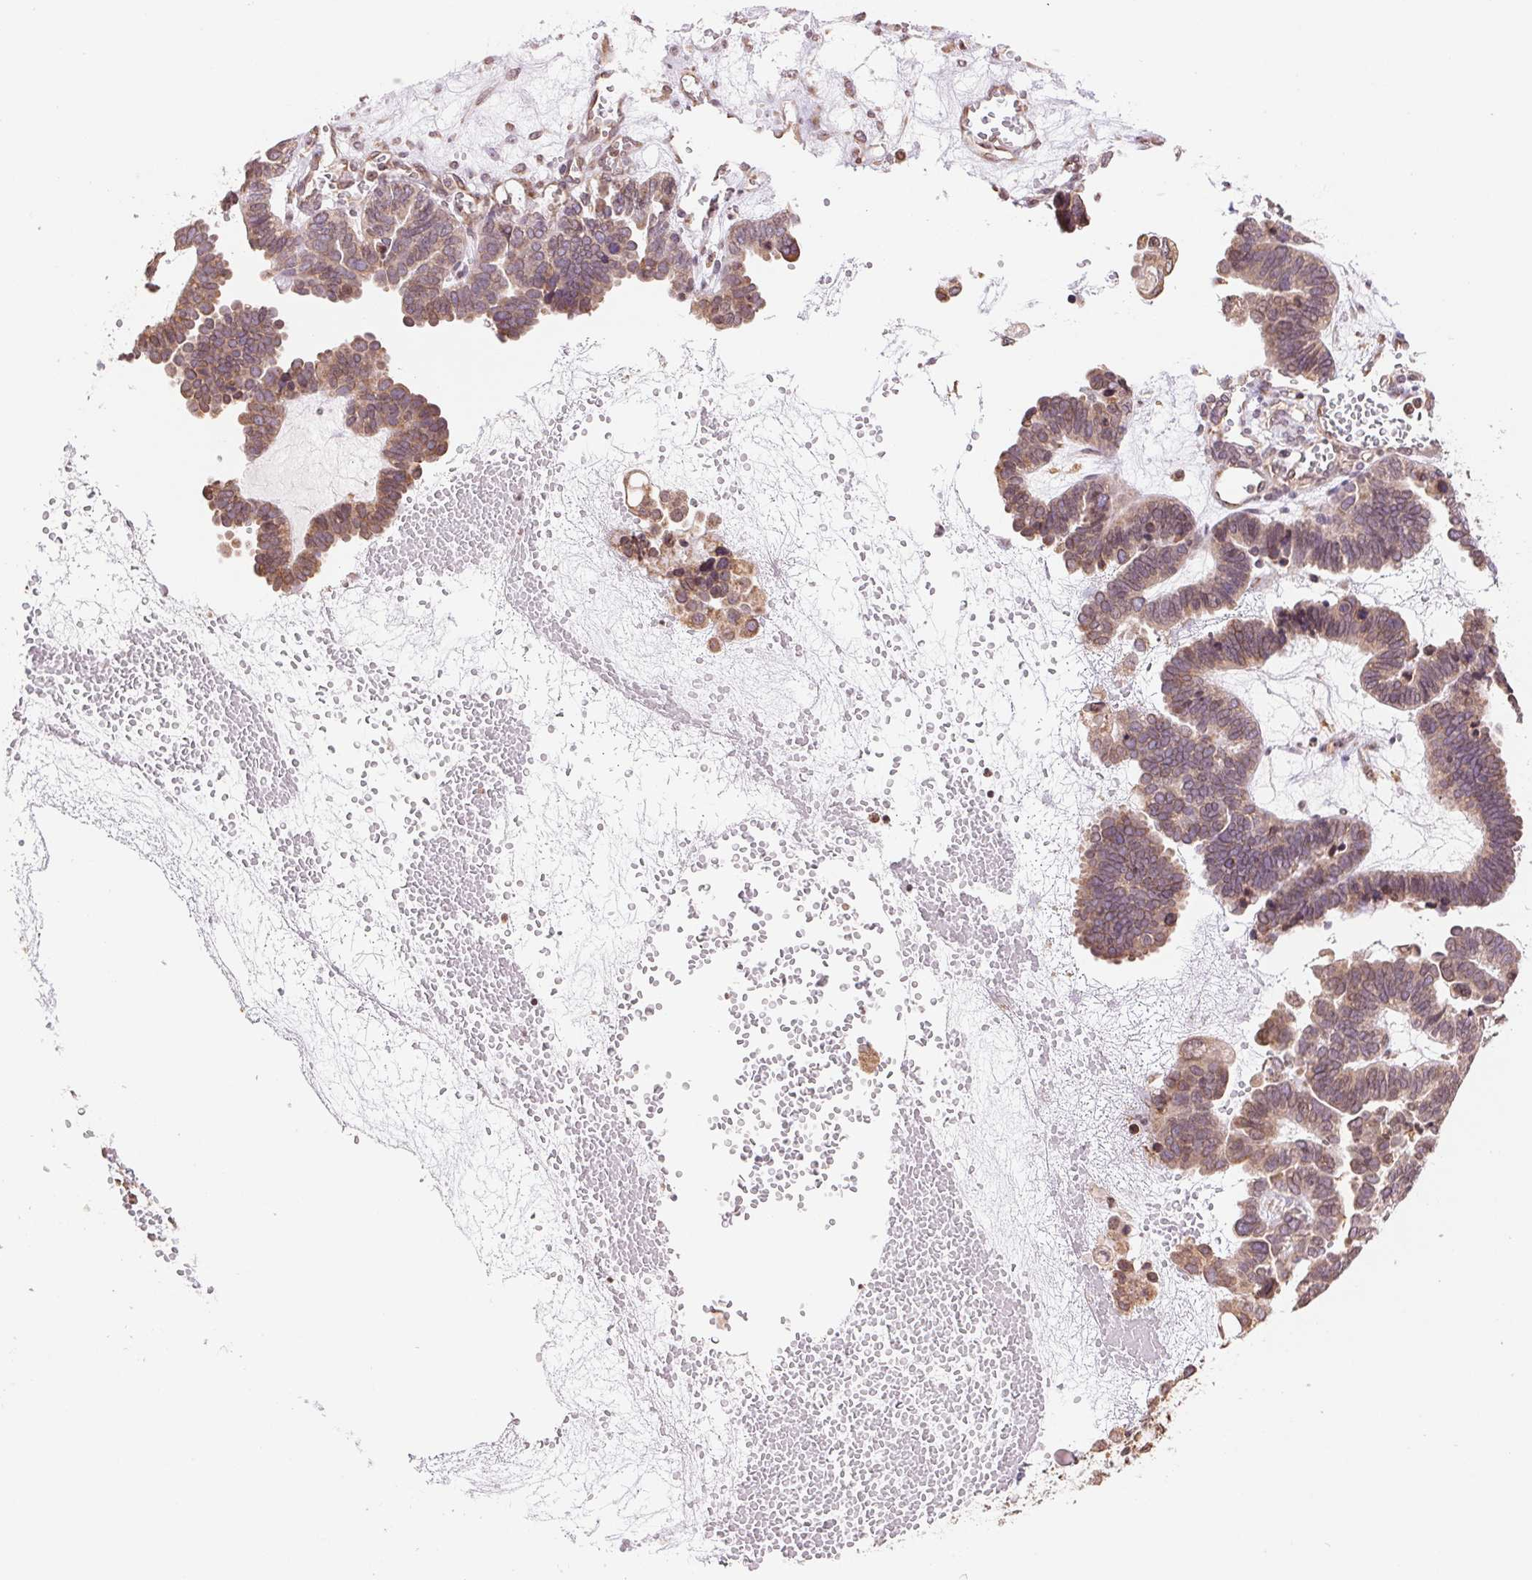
{"staining": {"intensity": "weak", "quantity": ">75%", "location": "cytoplasmic/membranous"}, "tissue": "ovarian cancer", "cell_type": "Tumor cells", "image_type": "cancer", "snomed": [{"axis": "morphology", "description": "Cystadenocarcinoma, serous, NOS"}, {"axis": "topography", "description": "Ovary"}], "caption": "Weak cytoplasmic/membranous positivity for a protein is present in about >75% of tumor cells of ovarian cancer using immunohistochemistry (IHC).", "gene": "RPN1", "patient": {"sex": "female", "age": 51}}